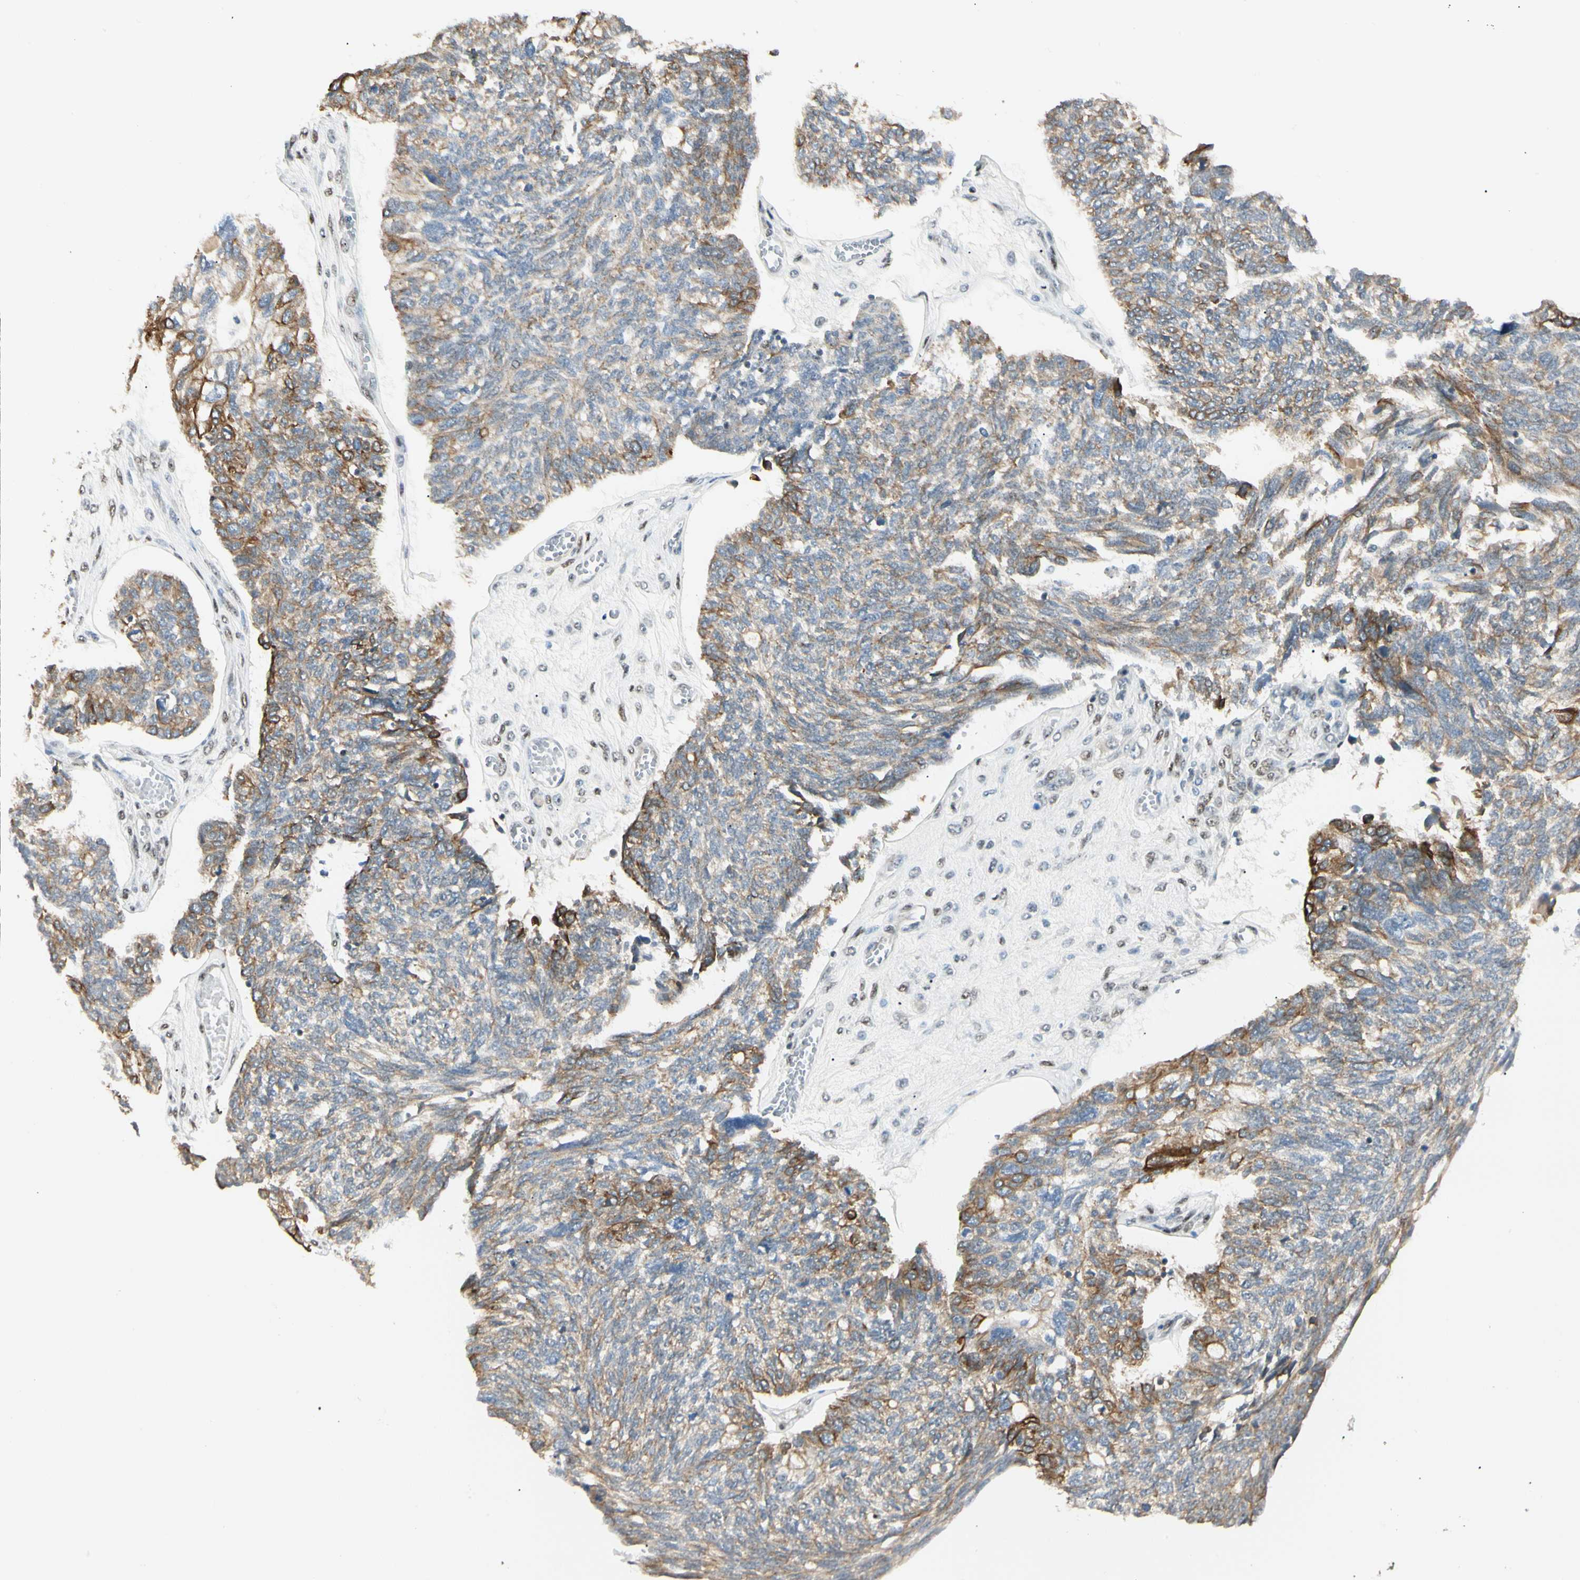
{"staining": {"intensity": "moderate", "quantity": ">75%", "location": "cytoplasmic/membranous"}, "tissue": "ovarian cancer", "cell_type": "Tumor cells", "image_type": "cancer", "snomed": [{"axis": "morphology", "description": "Cystadenocarcinoma, serous, NOS"}, {"axis": "topography", "description": "Ovary"}], "caption": "The immunohistochemical stain labels moderate cytoplasmic/membranous expression in tumor cells of ovarian serous cystadenocarcinoma tissue.", "gene": "ATXN1", "patient": {"sex": "female", "age": 79}}